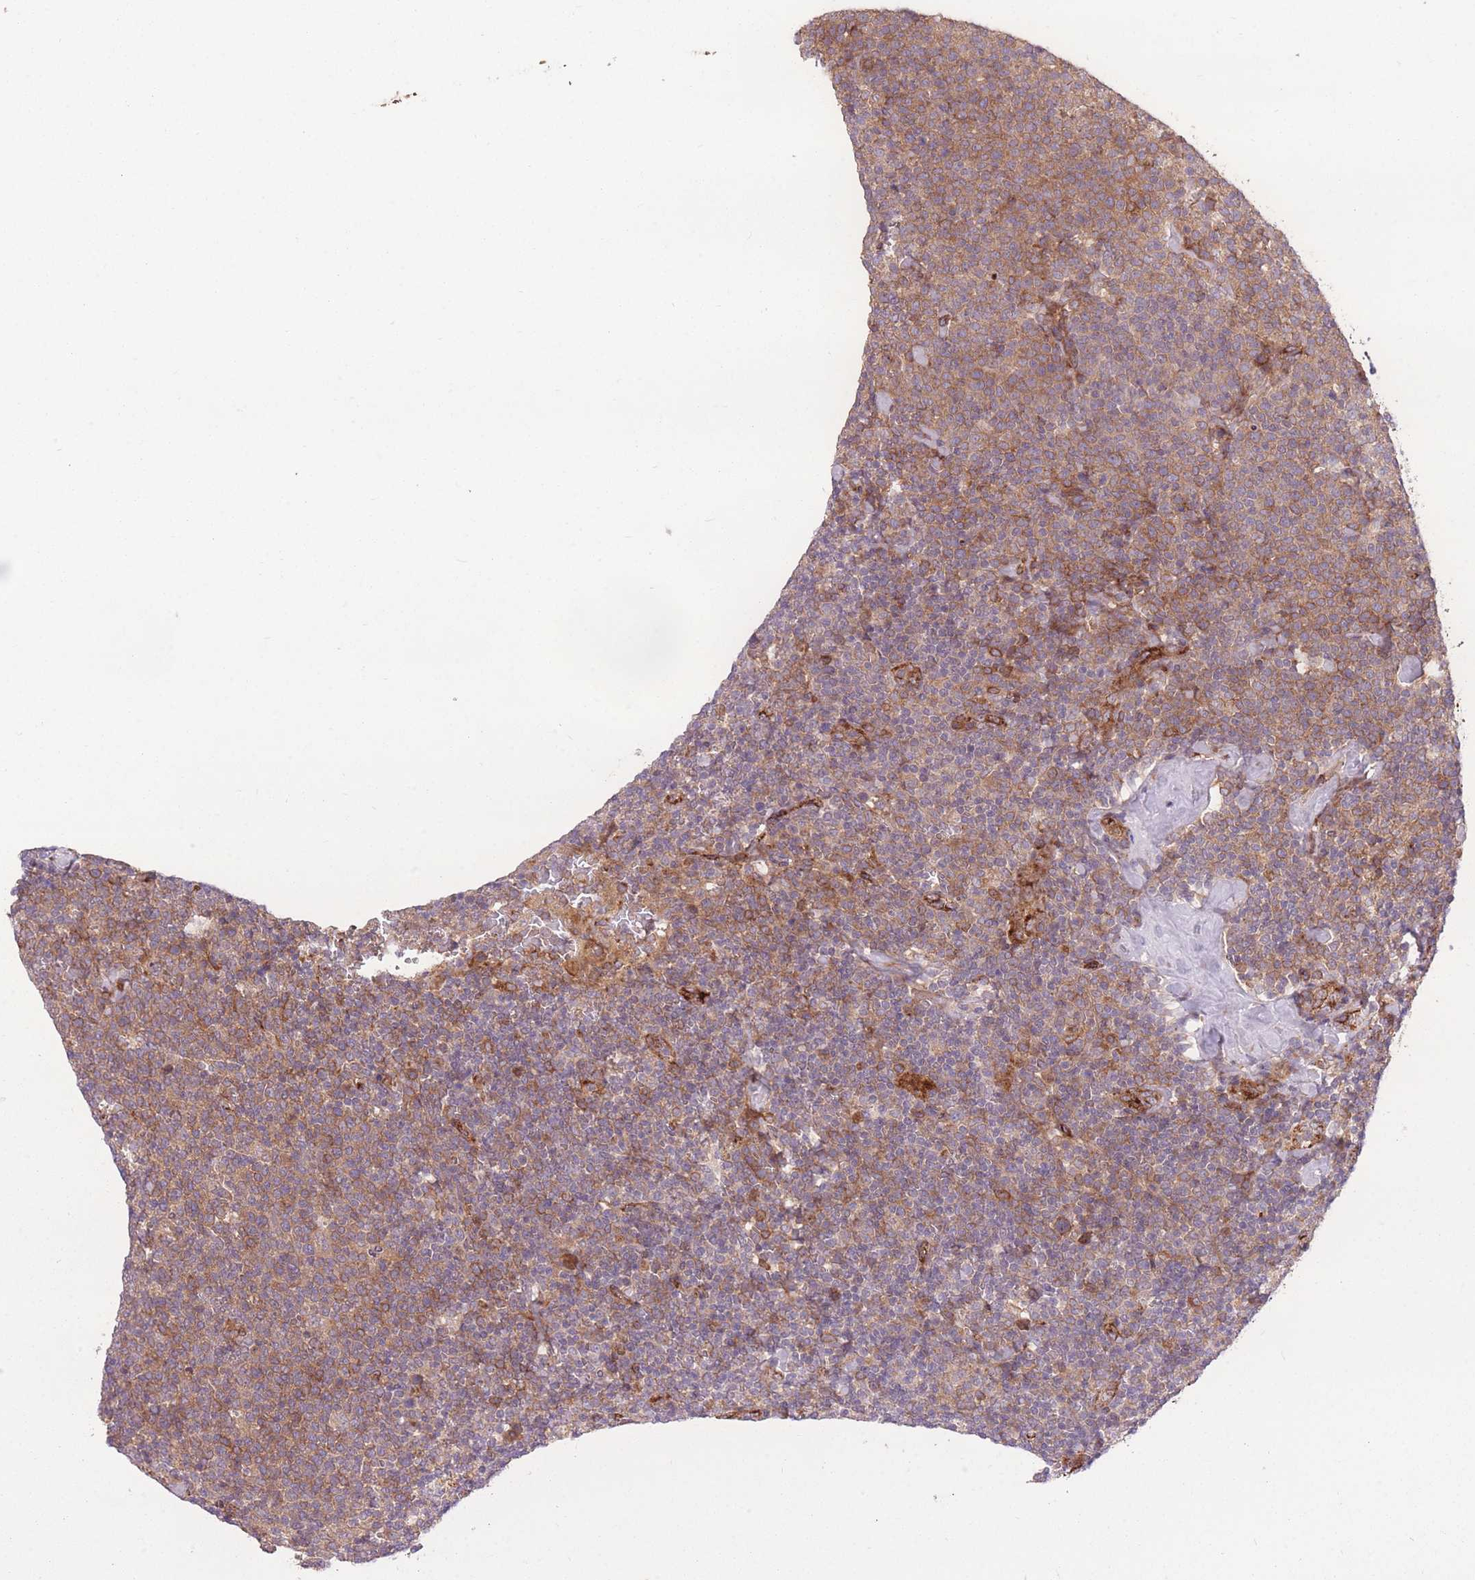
{"staining": {"intensity": "moderate", "quantity": "25%-75%", "location": "cytoplasmic/membranous"}, "tissue": "lymphoma", "cell_type": "Tumor cells", "image_type": "cancer", "snomed": [{"axis": "morphology", "description": "Malignant lymphoma, non-Hodgkin's type, High grade"}, {"axis": "topography", "description": "Lymph node"}], "caption": "Immunohistochemical staining of lymphoma demonstrates medium levels of moderate cytoplasmic/membranous staining in approximately 25%-75% of tumor cells. (Brightfield microscopy of DAB IHC at high magnification).", "gene": "CISH", "patient": {"sex": "male", "age": 61}}